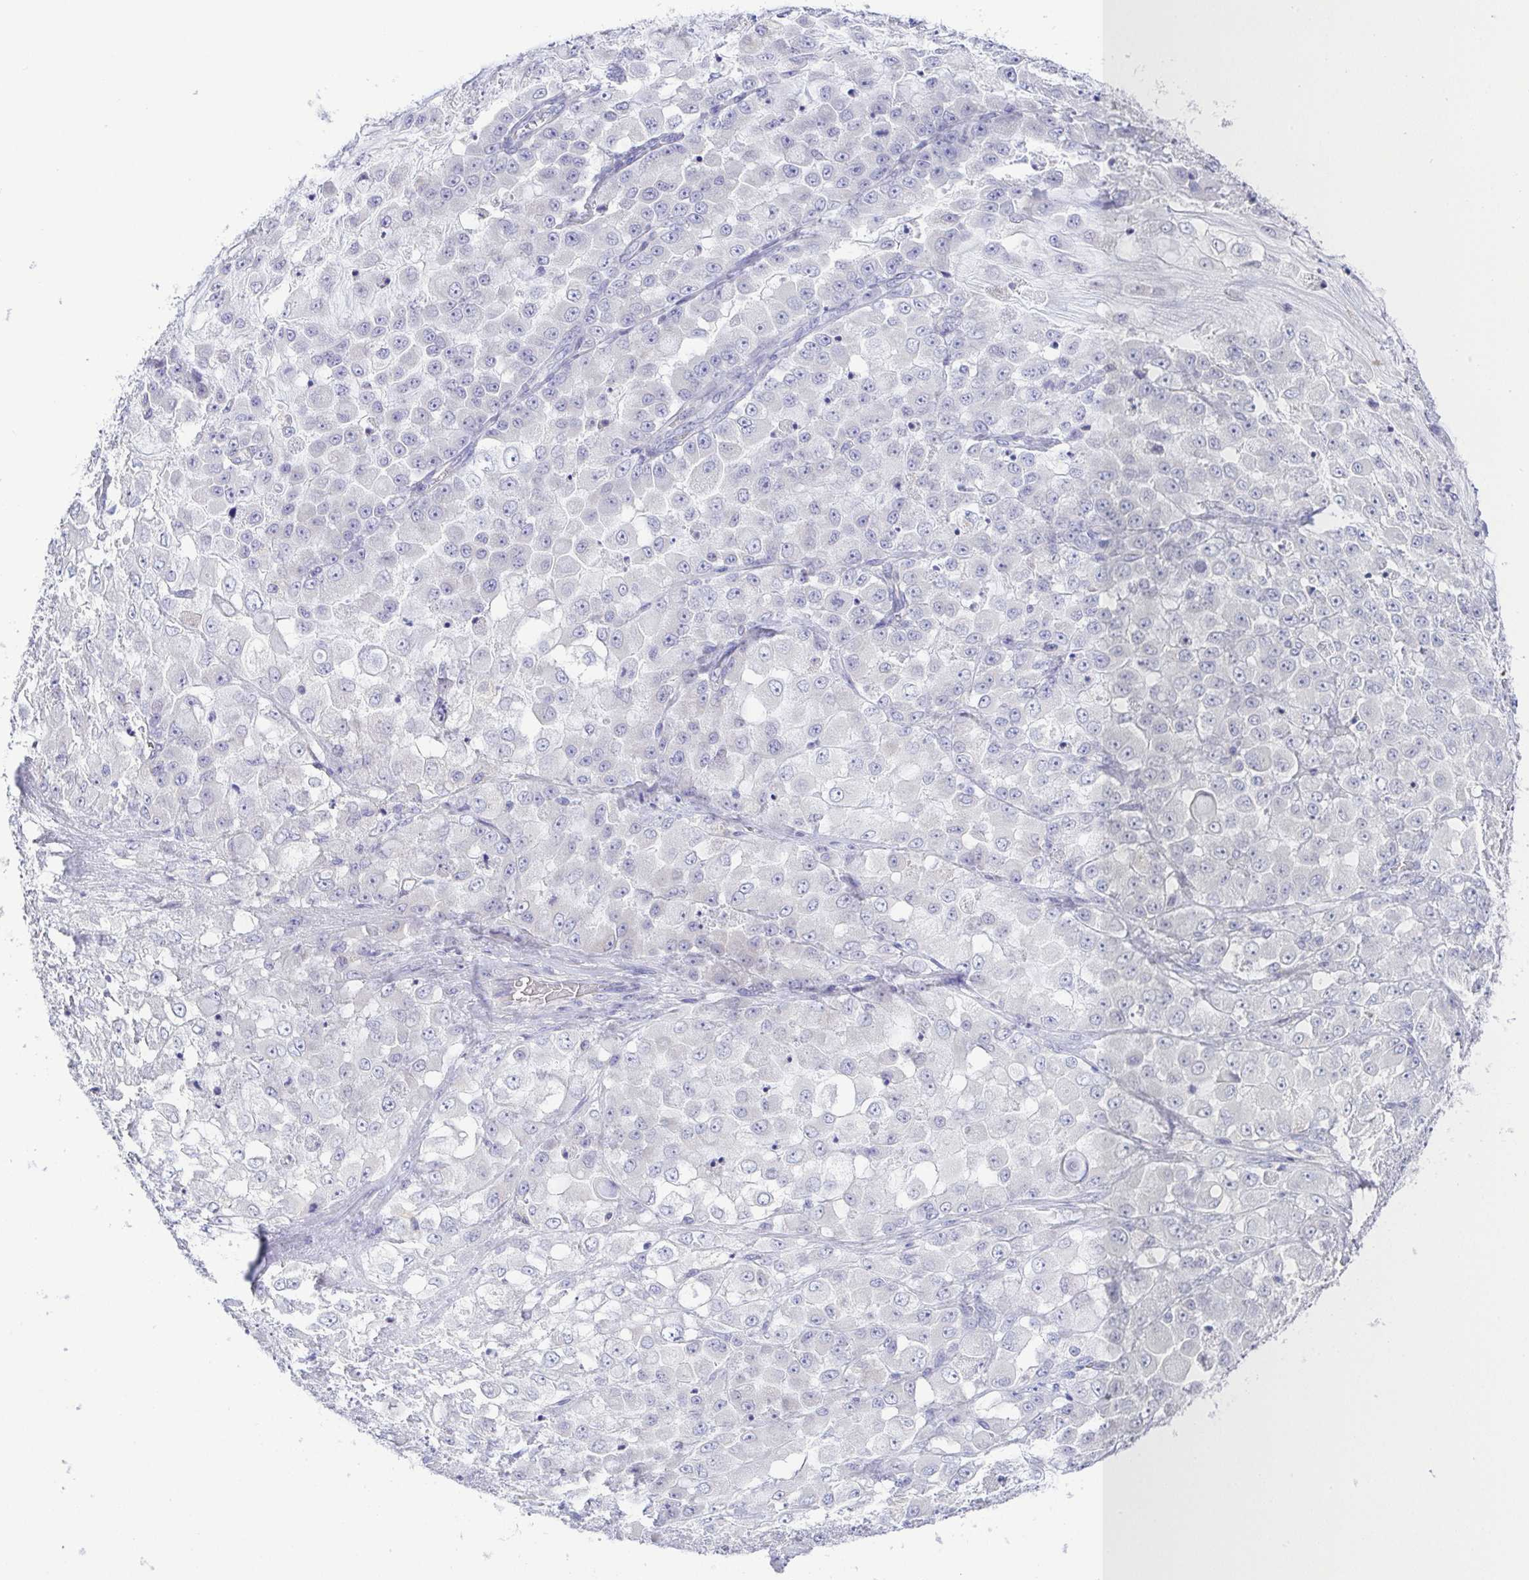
{"staining": {"intensity": "negative", "quantity": "none", "location": "none"}, "tissue": "stomach cancer", "cell_type": "Tumor cells", "image_type": "cancer", "snomed": [{"axis": "morphology", "description": "Adenocarcinoma, NOS"}, {"axis": "topography", "description": "Stomach"}], "caption": "Tumor cells are negative for brown protein staining in stomach cancer (adenocarcinoma). Brightfield microscopy of immunohistochemistry (IHC) stained with DAB (brown) and hematoxylin (blue), captured at high magnification.", "gene": "PKDREJ", "patient": {"sex": "female", "age": 76}}